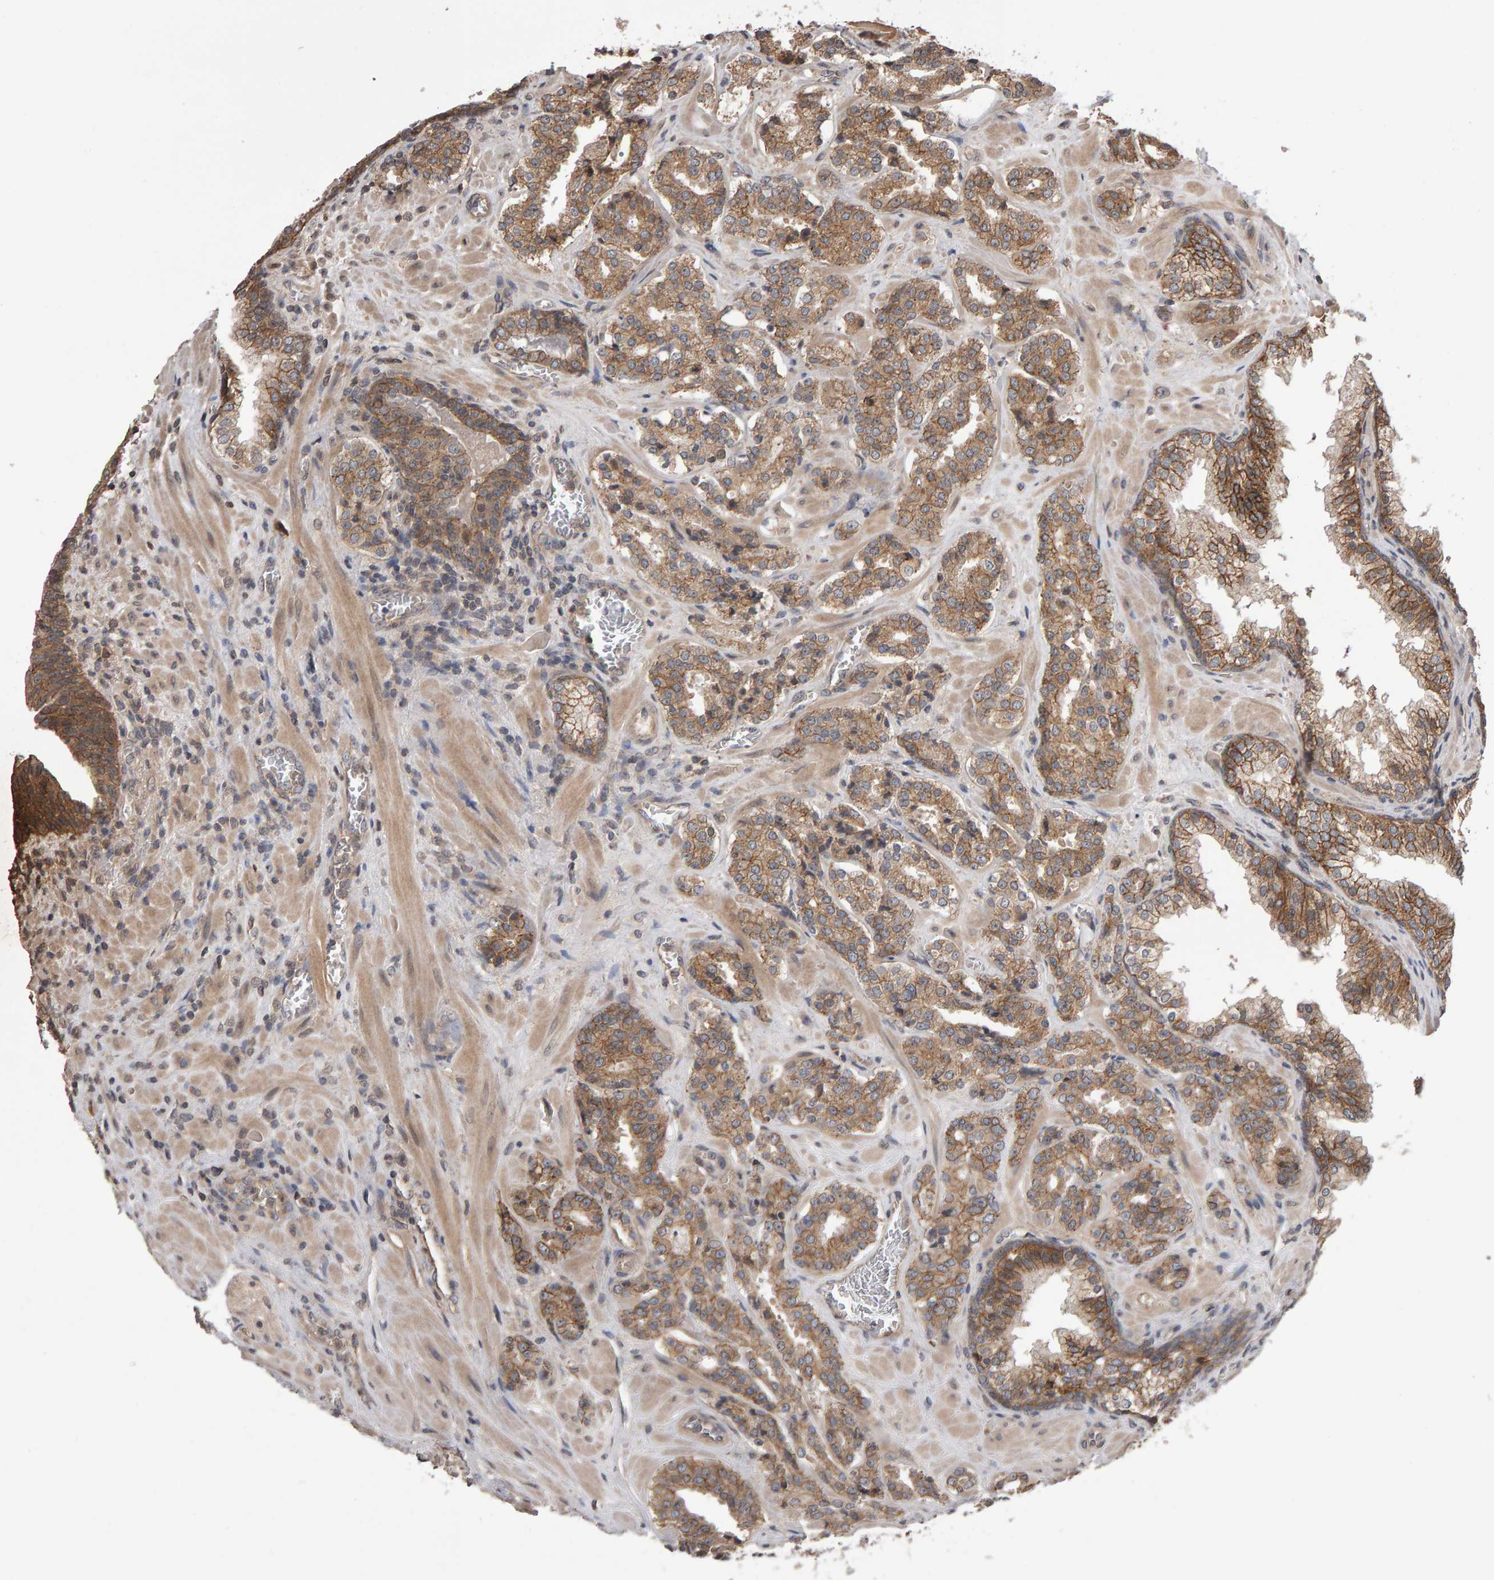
{"staining": {"intensity": "moderate", "quantity": ">75%", "location": "cytoplasmic/membranous"}, "tissue": "prostate cancer", "cell_type": "Tumor cells", "image_type": "cancer", "snomed": [{"axis": "morphology", "description": "Adenocarcinoma, High grade"}, {"axis": "topography", "description": "Prostate"}], "caption": "Moderate cytoplasmic/membranous staining is present in about >75% of tumor cells in prostate adenocarcinoma (high-grade). The protein is shown in brown color, while the nuclei are stained blue.", "gene": "SCRIB", "patient": {"sex": "male", "age": 60}}